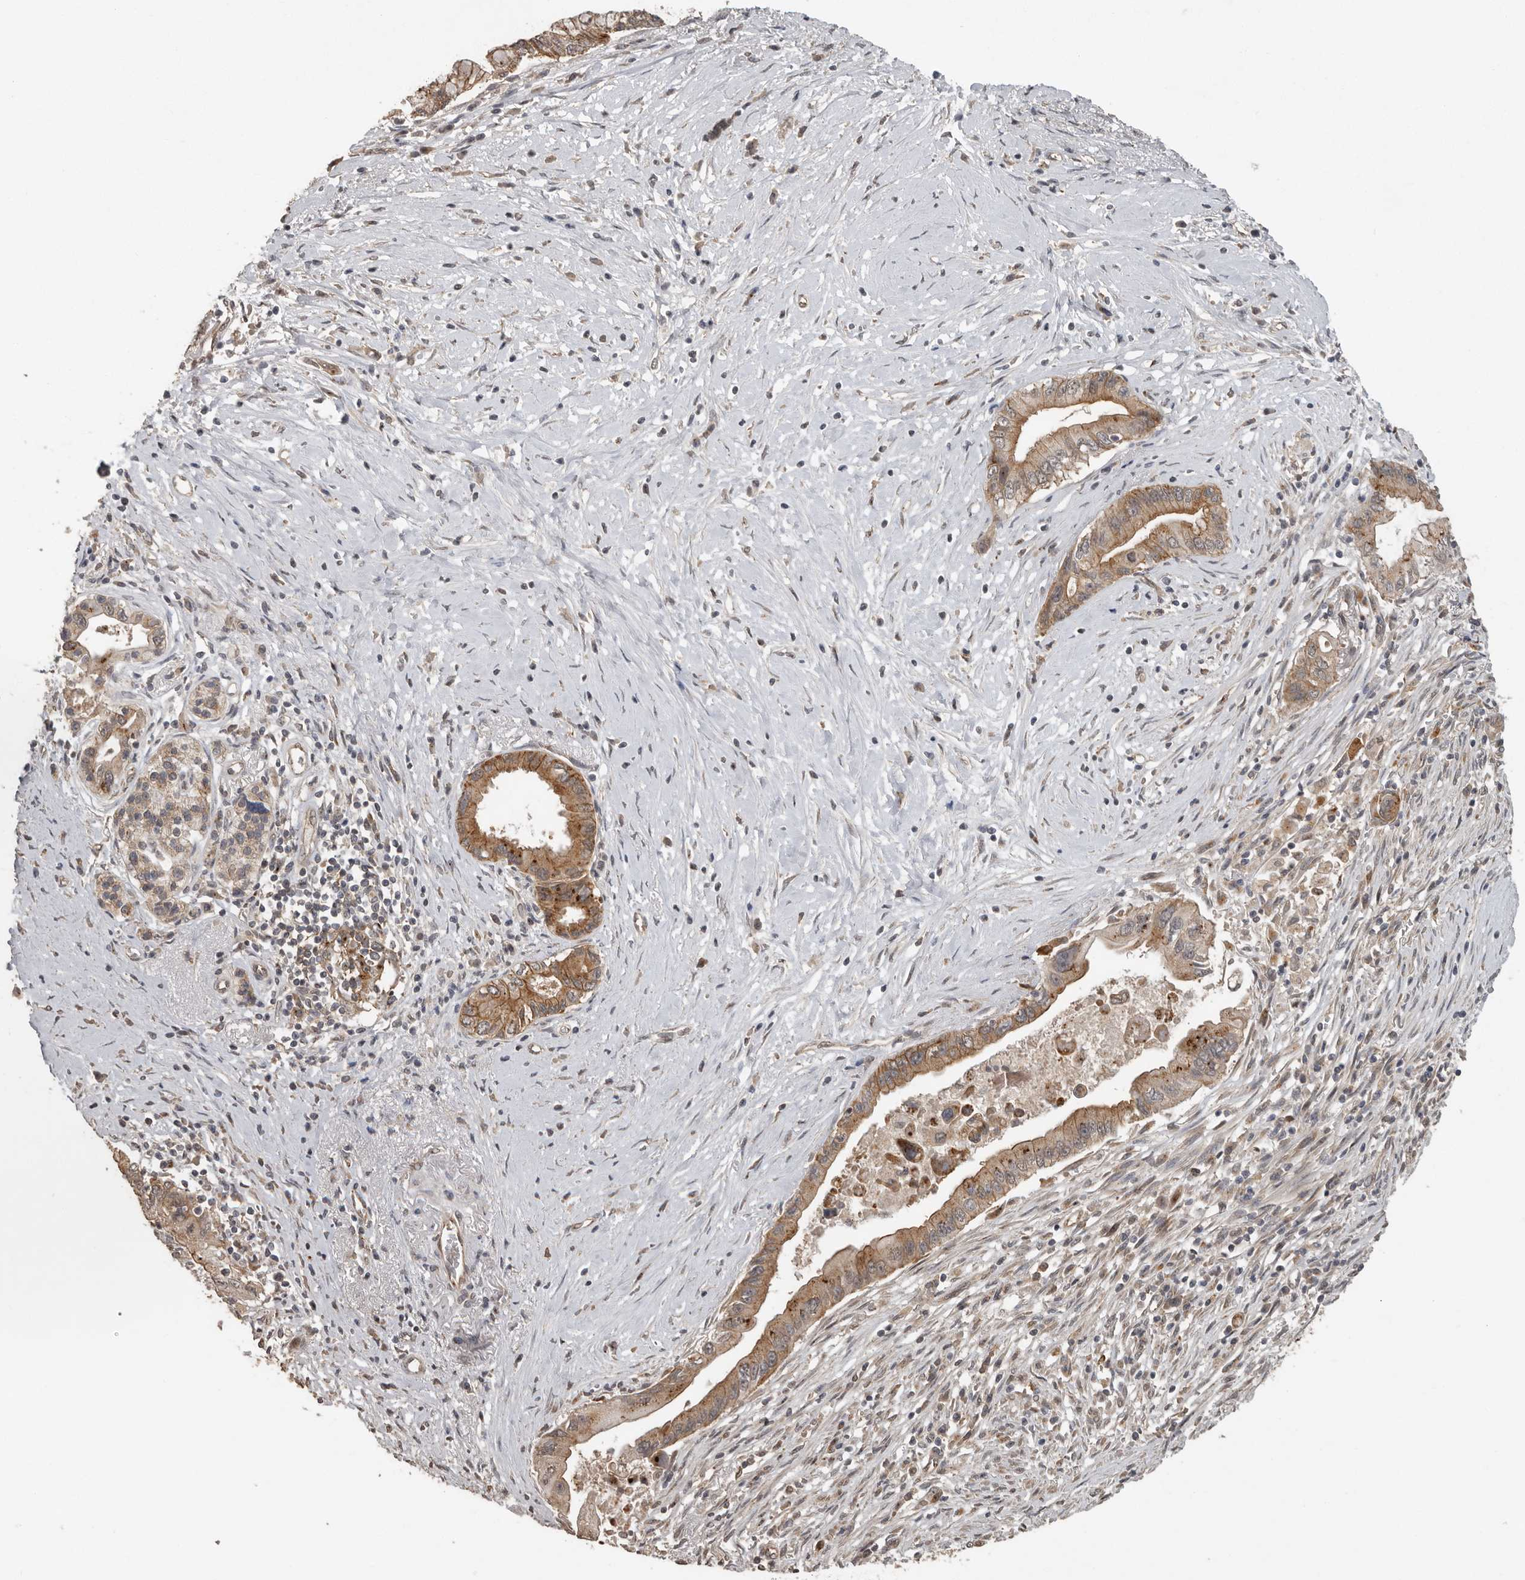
{"staining": {"intensity": "moderate", "quantity": ">75%", "location": "cytoplasmic/membranous"}, "tissue": "pancreatic cancer", "cell_type": "Tumor cells", "image_type": "cancer", "snomed": [{"axis": "morphology", "description": "Adenocarcinoma, NOS"}, {"axis": "topography", "description": "Pancreas"}], "caption": "Human pancreatic adenocarcinoma stained with a protein marker demonstrates moderate staining in tumor cells.", "gene": "CEP350", "patient": {"sex": "male", "age": 78}}